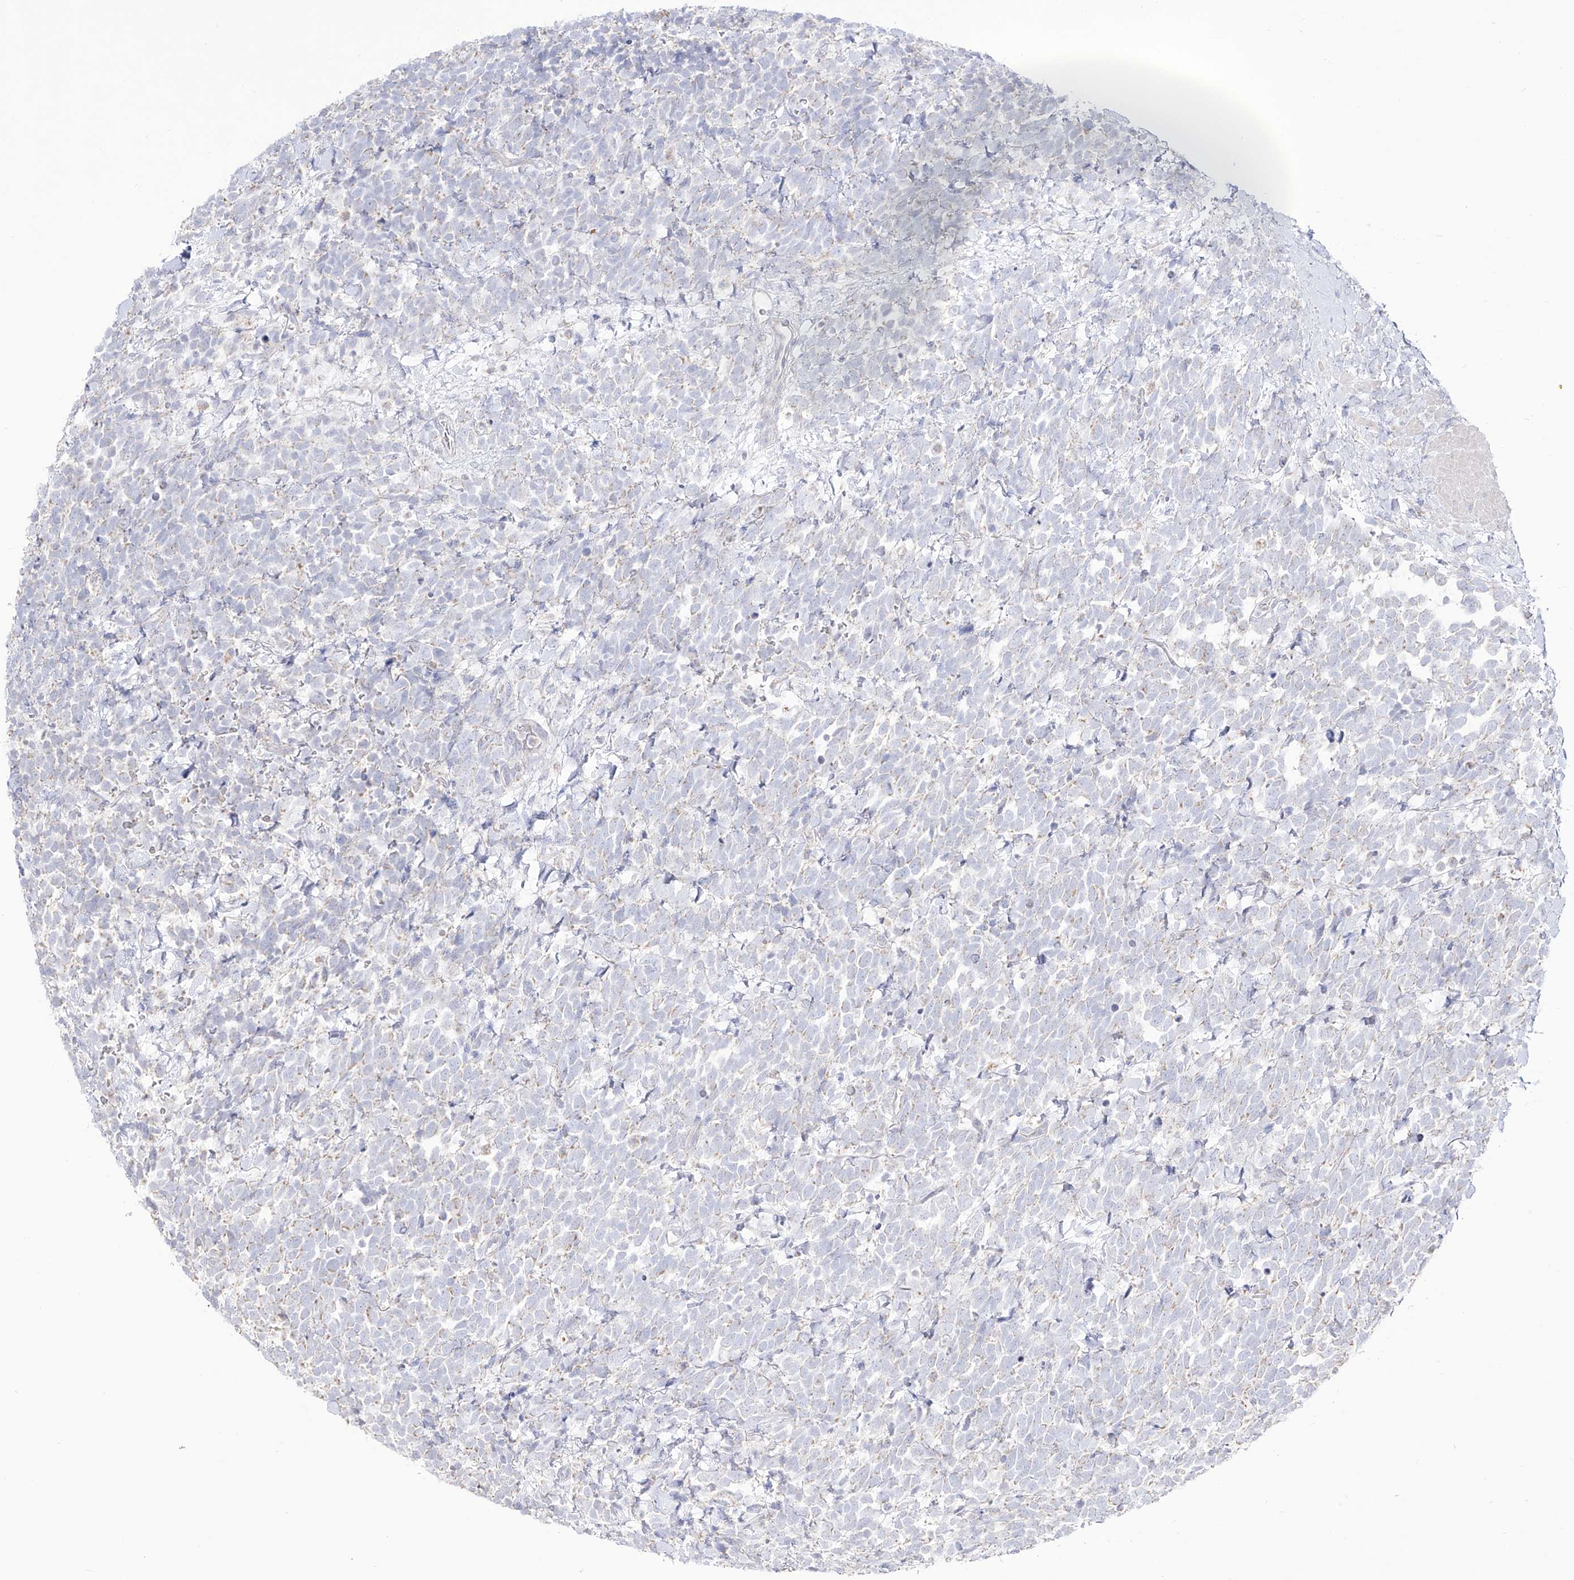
{"staining": {"intensity": "negative", "quantity": "none", "location": "none"}, "tissue": "urothelial cancer", "cell_type": "Tumor cells", "image_type": "cancer", "snomed": [{"axis": "morphology", "description": "Urothelial carcinoma, High grade"}, {"axis": "topography", "description": "Urinary bladder"}], "caption": "Immunohistochemistry (IHC) micrograph of neoplastic tissue: human urothelial carcinoma (high-grade) stained with DAB (3,3'-diaminobenzidine) demonstrates no significant protein expression in tumor cells.", "gene": "RCHY1", "patient": {"sex": "female", "age": 82}}